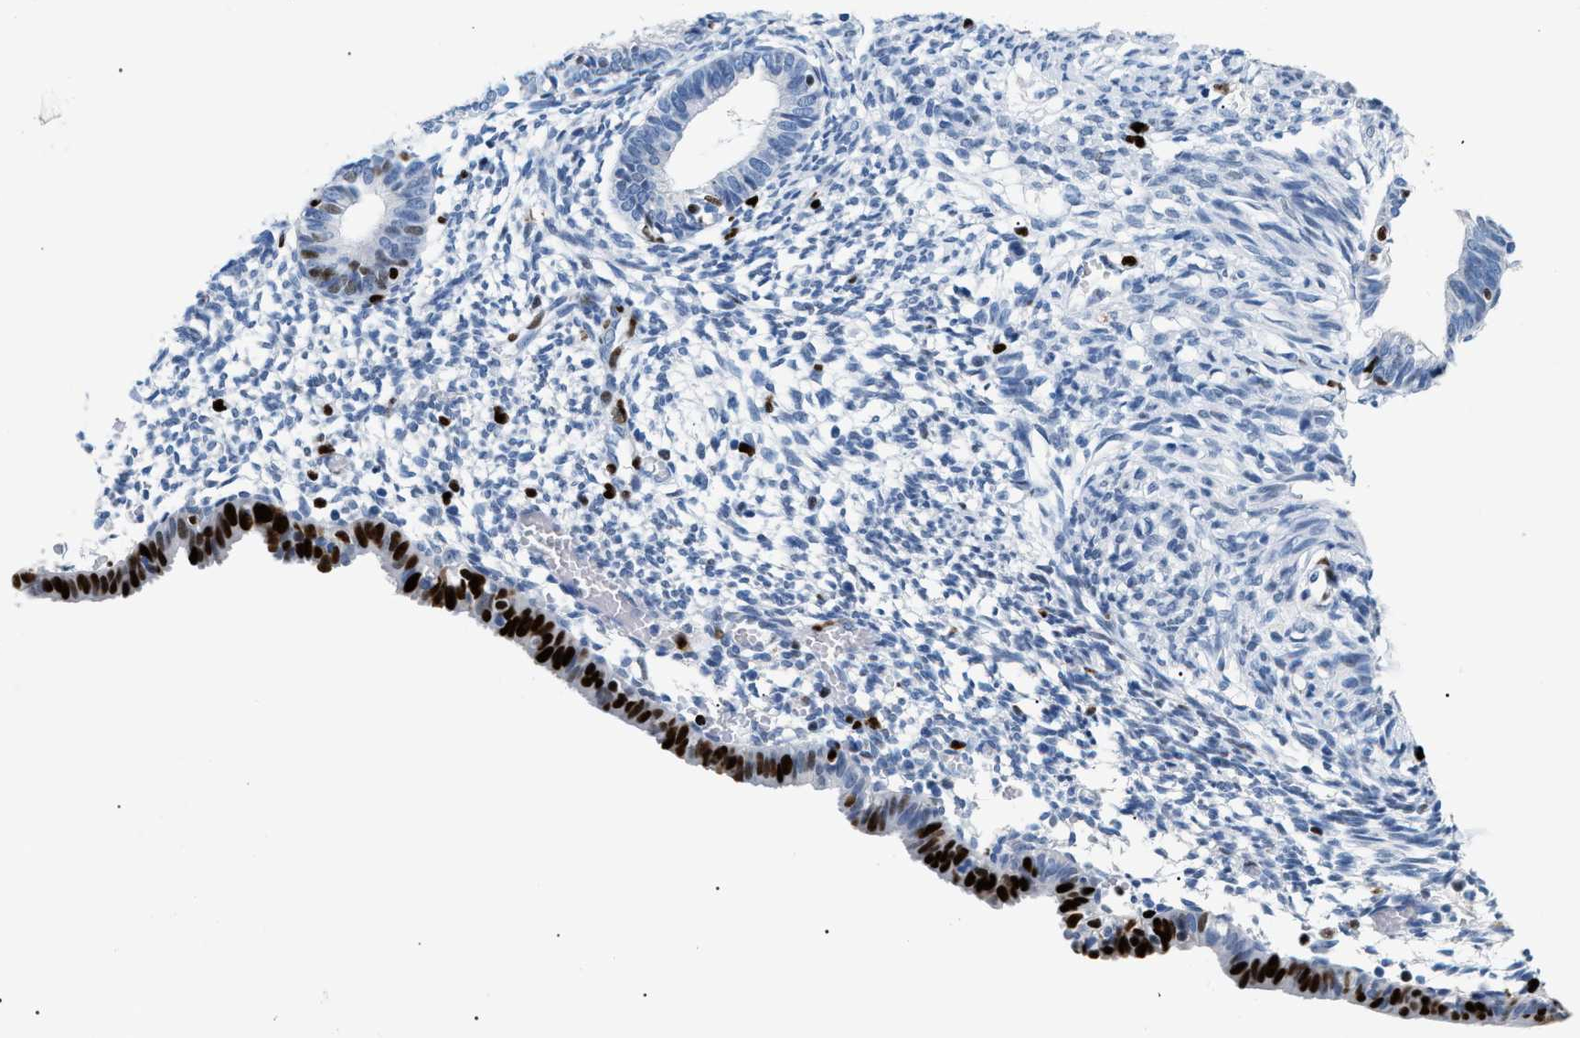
{"staining": {"intensity": "strong", "quantity": "<25%", "location": "nuclear"}, "tissue": "endometrium", "cell_type": "Cells in endometrial stroma", "image_type": "normal", "snomed": [{"axis": "morphology", "description": "Normal tissue, NOS"}, {"axis": "morphology", "description": "Atrophy, NOS"}, {"axis": "topography", "description": "Uterus"}, {"axis": "topography", "description": "Endometrium"}], "caption": "This image shows unremarkable endometrium stained with immunohistochemistry (IHC) to label a protein in brown. The nuclear of cells in endometrial stroma show strong positivity for the protein. Nuclei are counter-stained blue.", "gene": "MCM7", "patient": {"sex": "female", "age": 68}}